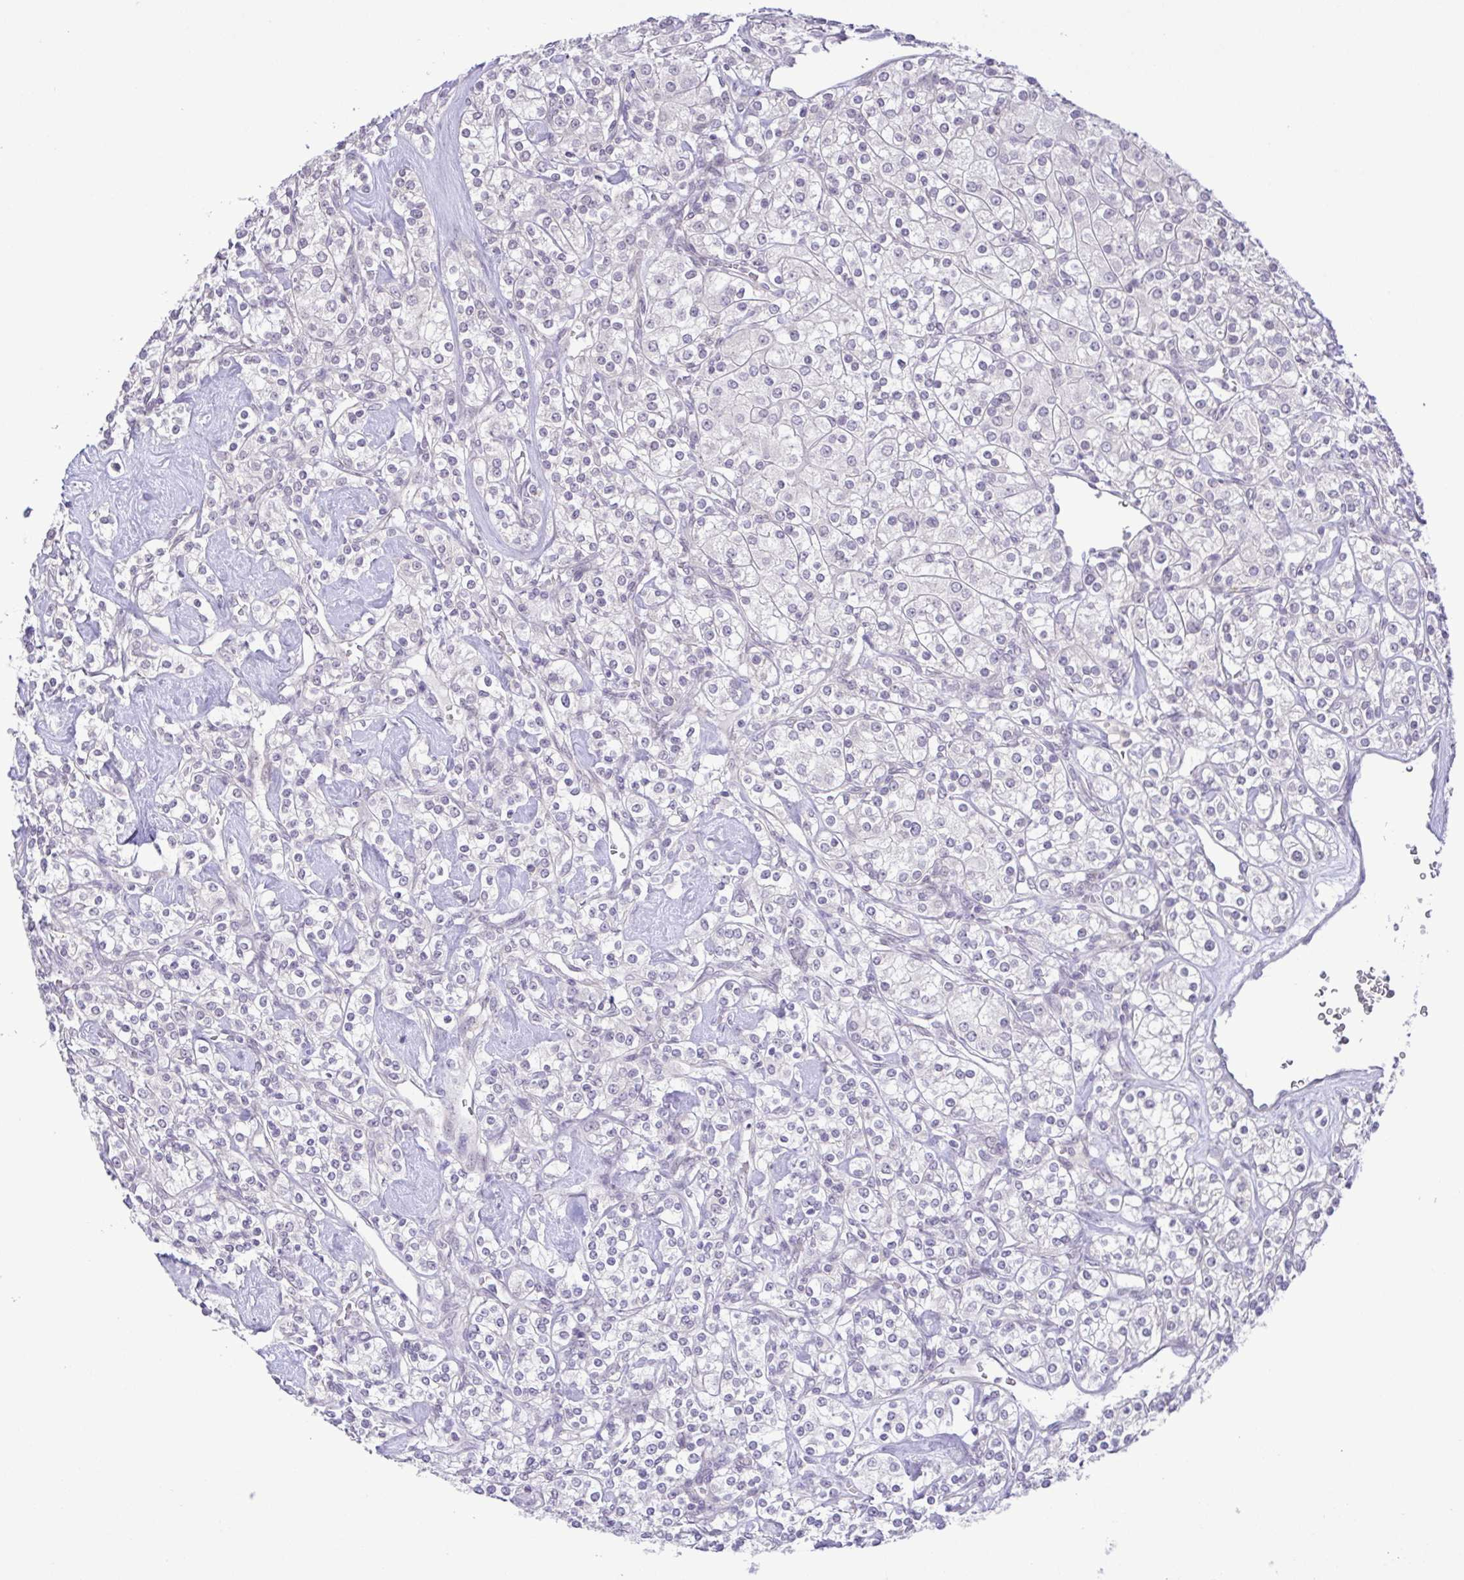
{"staining": {"intensity": "negative", "quantity": "none", "location": "none"}, "tissue": "renal cancer", "cell_type": "Tumor cells", "image_type": "cancer", "snomed": [{"axis": "morphology", "description": "Adenocarcinoma, NOS"}, {"axis": "topography", "description": "Kidney"}], "caption": "Renal cancer (adenocarcinoma) stained for a protein using immunohistochemistry exhibits no positivity tumor cells.", "gene": "IL1RN", "patient": {"sex": "male", "age": 77}}